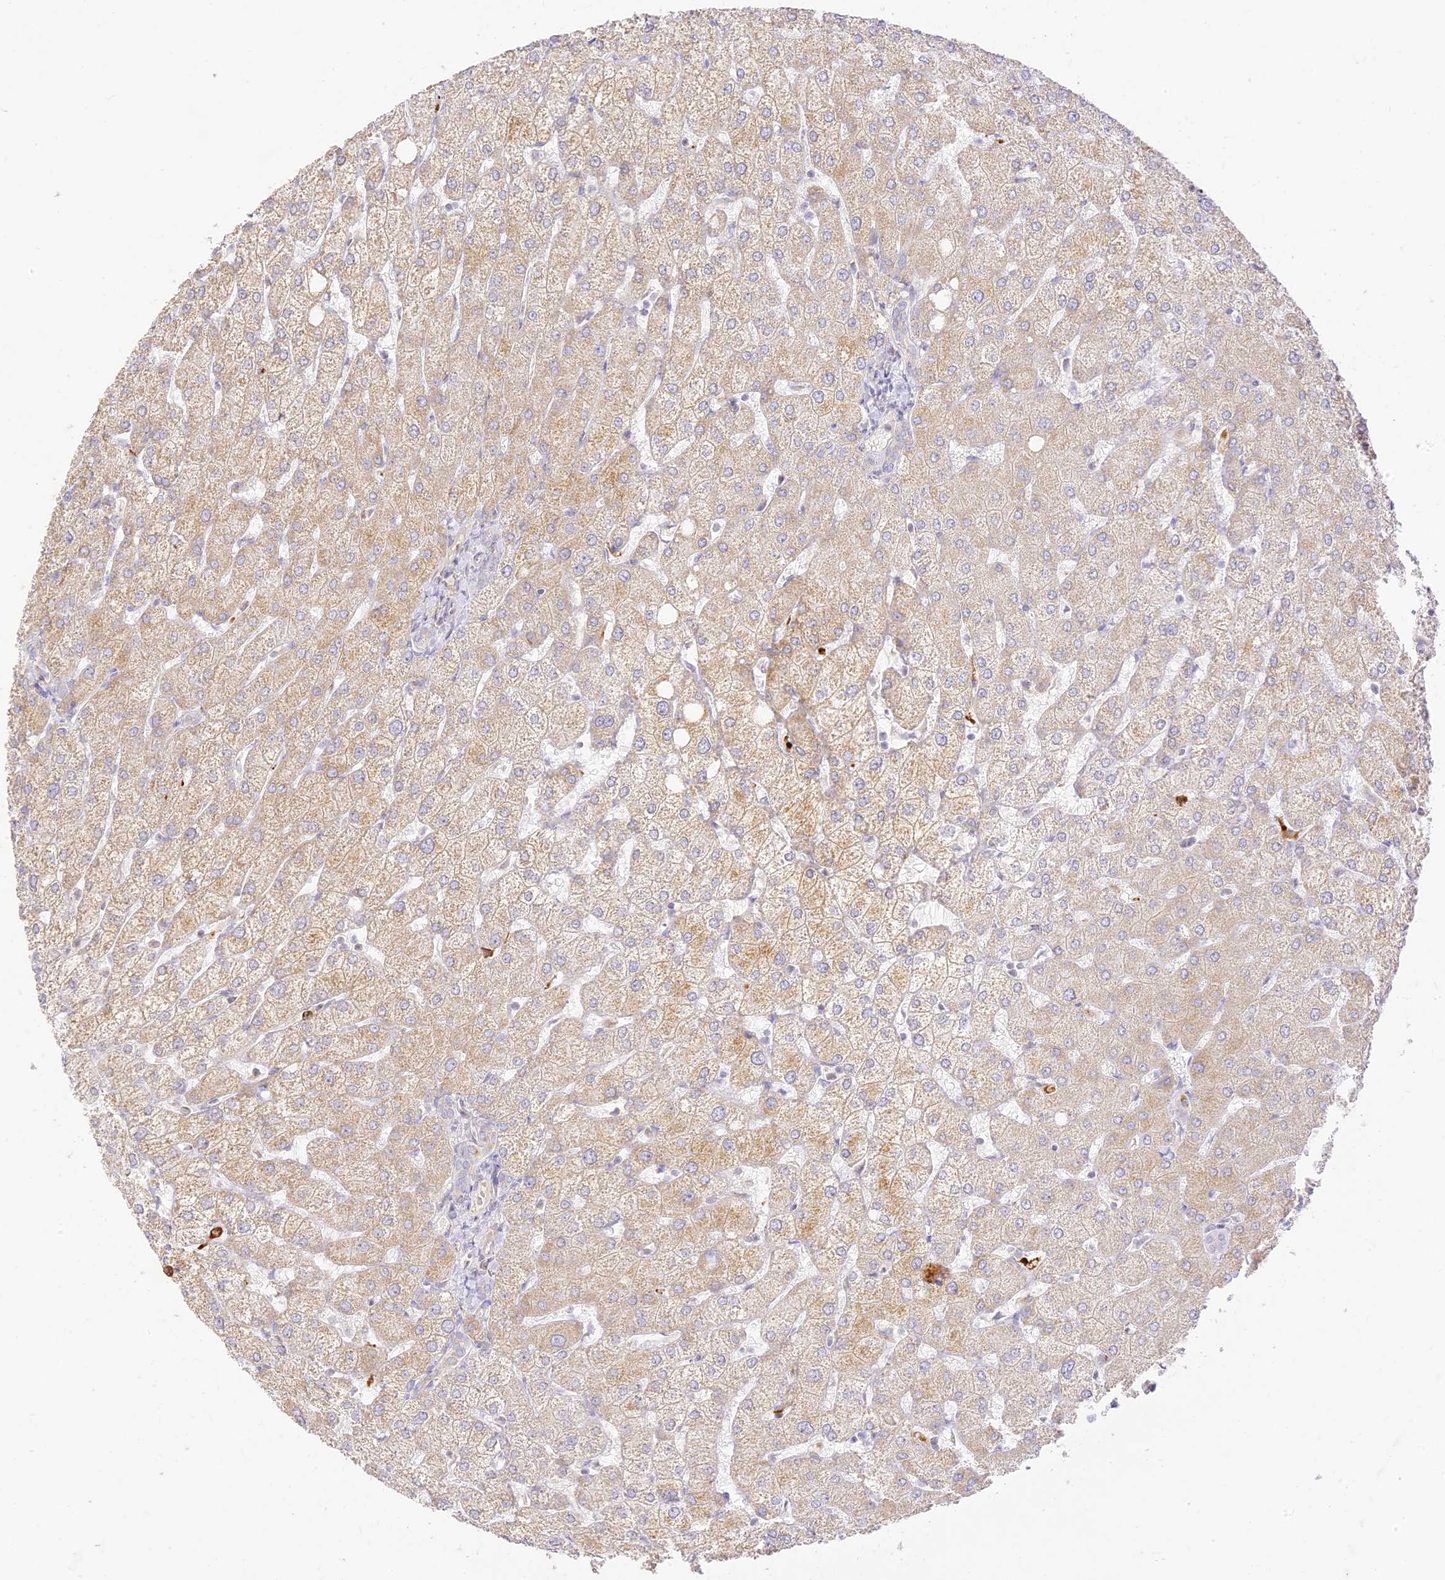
{"staining": {"intensity": "negative", "quantity": "none", "location": "none"}, "tissue": "liver", "cell_type": "Cholangiocytes", "image_type": "normal", "snomed": [{"axis": "morphology", "description": "Normal tissue, NOS"}, {"axis": "topography", "description": "Liver"}], "caption": "Immunohistochemistry (IHC) photomicrograph of benign liver: liver stained with DAB exhibits no significant protein expression in cholangiocytes.", "gene": "LRRC15", "patient": {"sex": "female", "age": 54}}